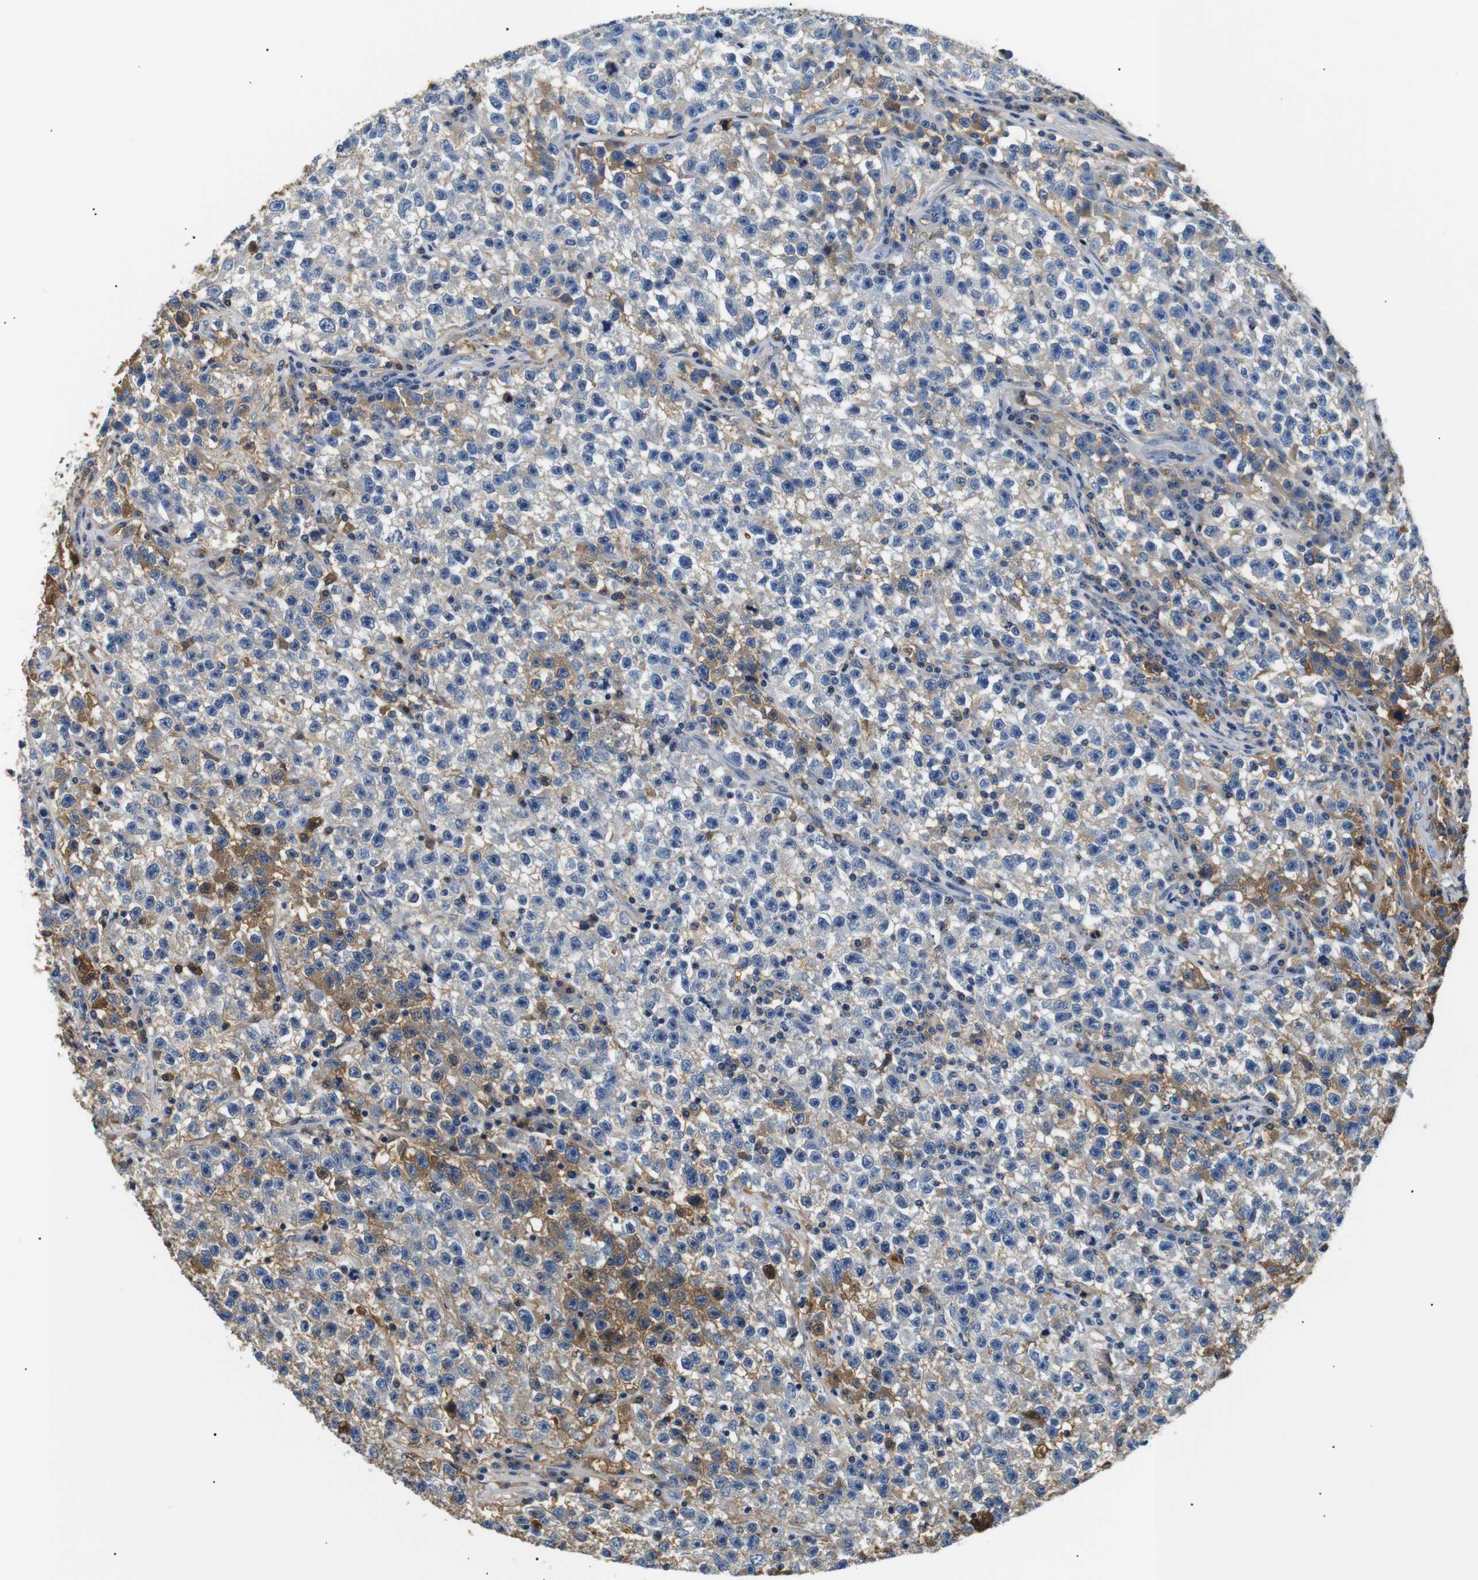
{"staining": {"intensity": "moderate", "quantity": "<25%", "location": "cytoplasmic/membranous,nuclear"}, "tissue": "testis cancer", "cell_type": "Tumor cells", "image_type": "cancer", "snomed": [{"axis": "morphology", "description": "Seminoma, NOS"}, {"axis": "topography", "description": "Testis"}], "caption": "Protein expression analysis of human testis seminoma reveals moderate cytoplasmic/membranous and nuclear positivity in about <25% of tumor cells.", "gene": "LHCGR", "patient": {"sex": "male", "age": 22}}